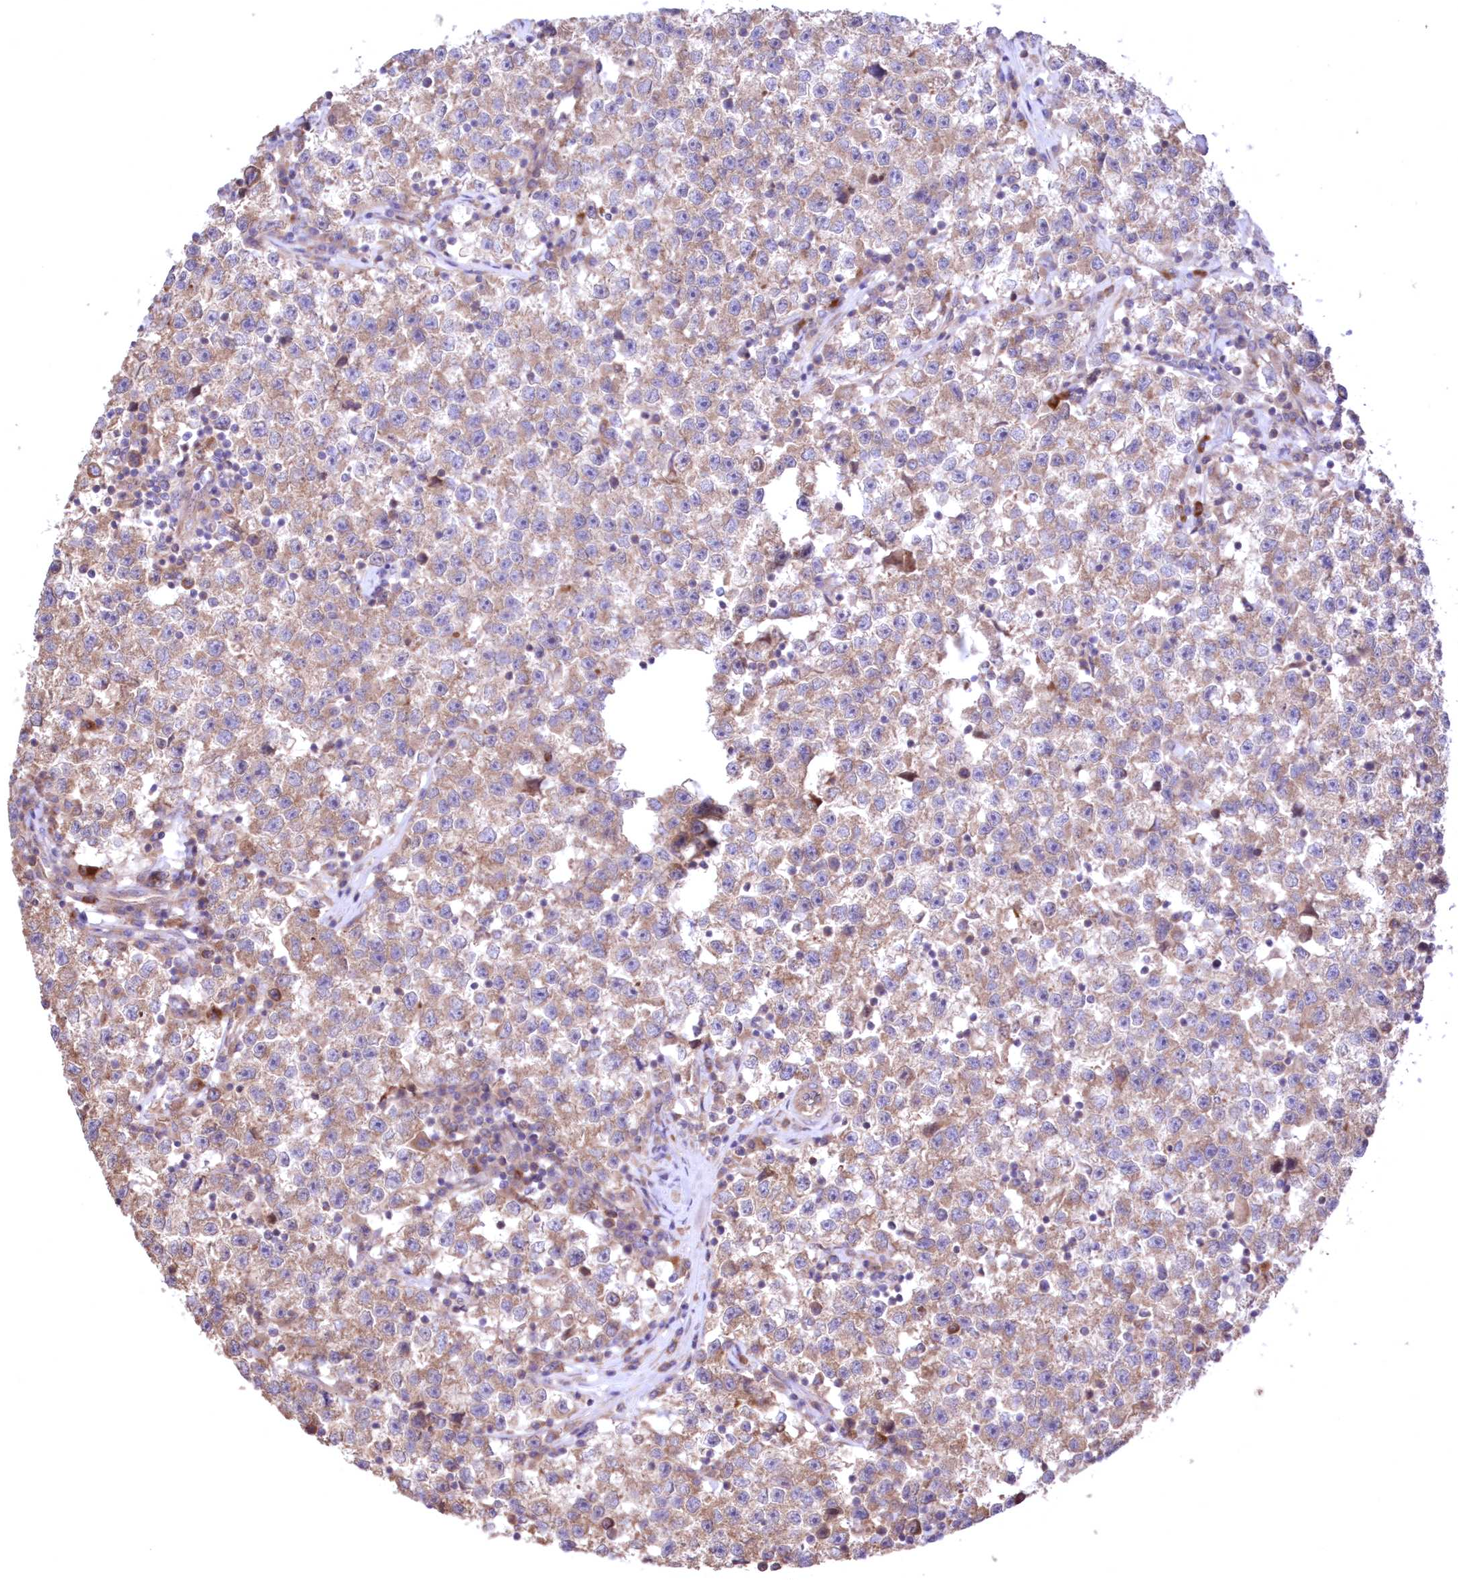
{"staining": {"intensity": "moderate", "quantity": ">75%", "location": "cytoplasmic/membranous"}, "tissue": "testis cancer", "cell_type": "Tumor cells", "image_type": "cancer", "snomed": [{"axis": "morphology", "description": "Seminoma, NOS"}, {"axis": "topography", "description": "Testis"}], "caption": "Immunohistochemical staining of testis cancer displays medium levels of moderate cytoplasmic/membranous protein staining in about >75% of tumor cells.", "gene": "MTRF1L", "patient": {"sex": "male", "age": 22}}